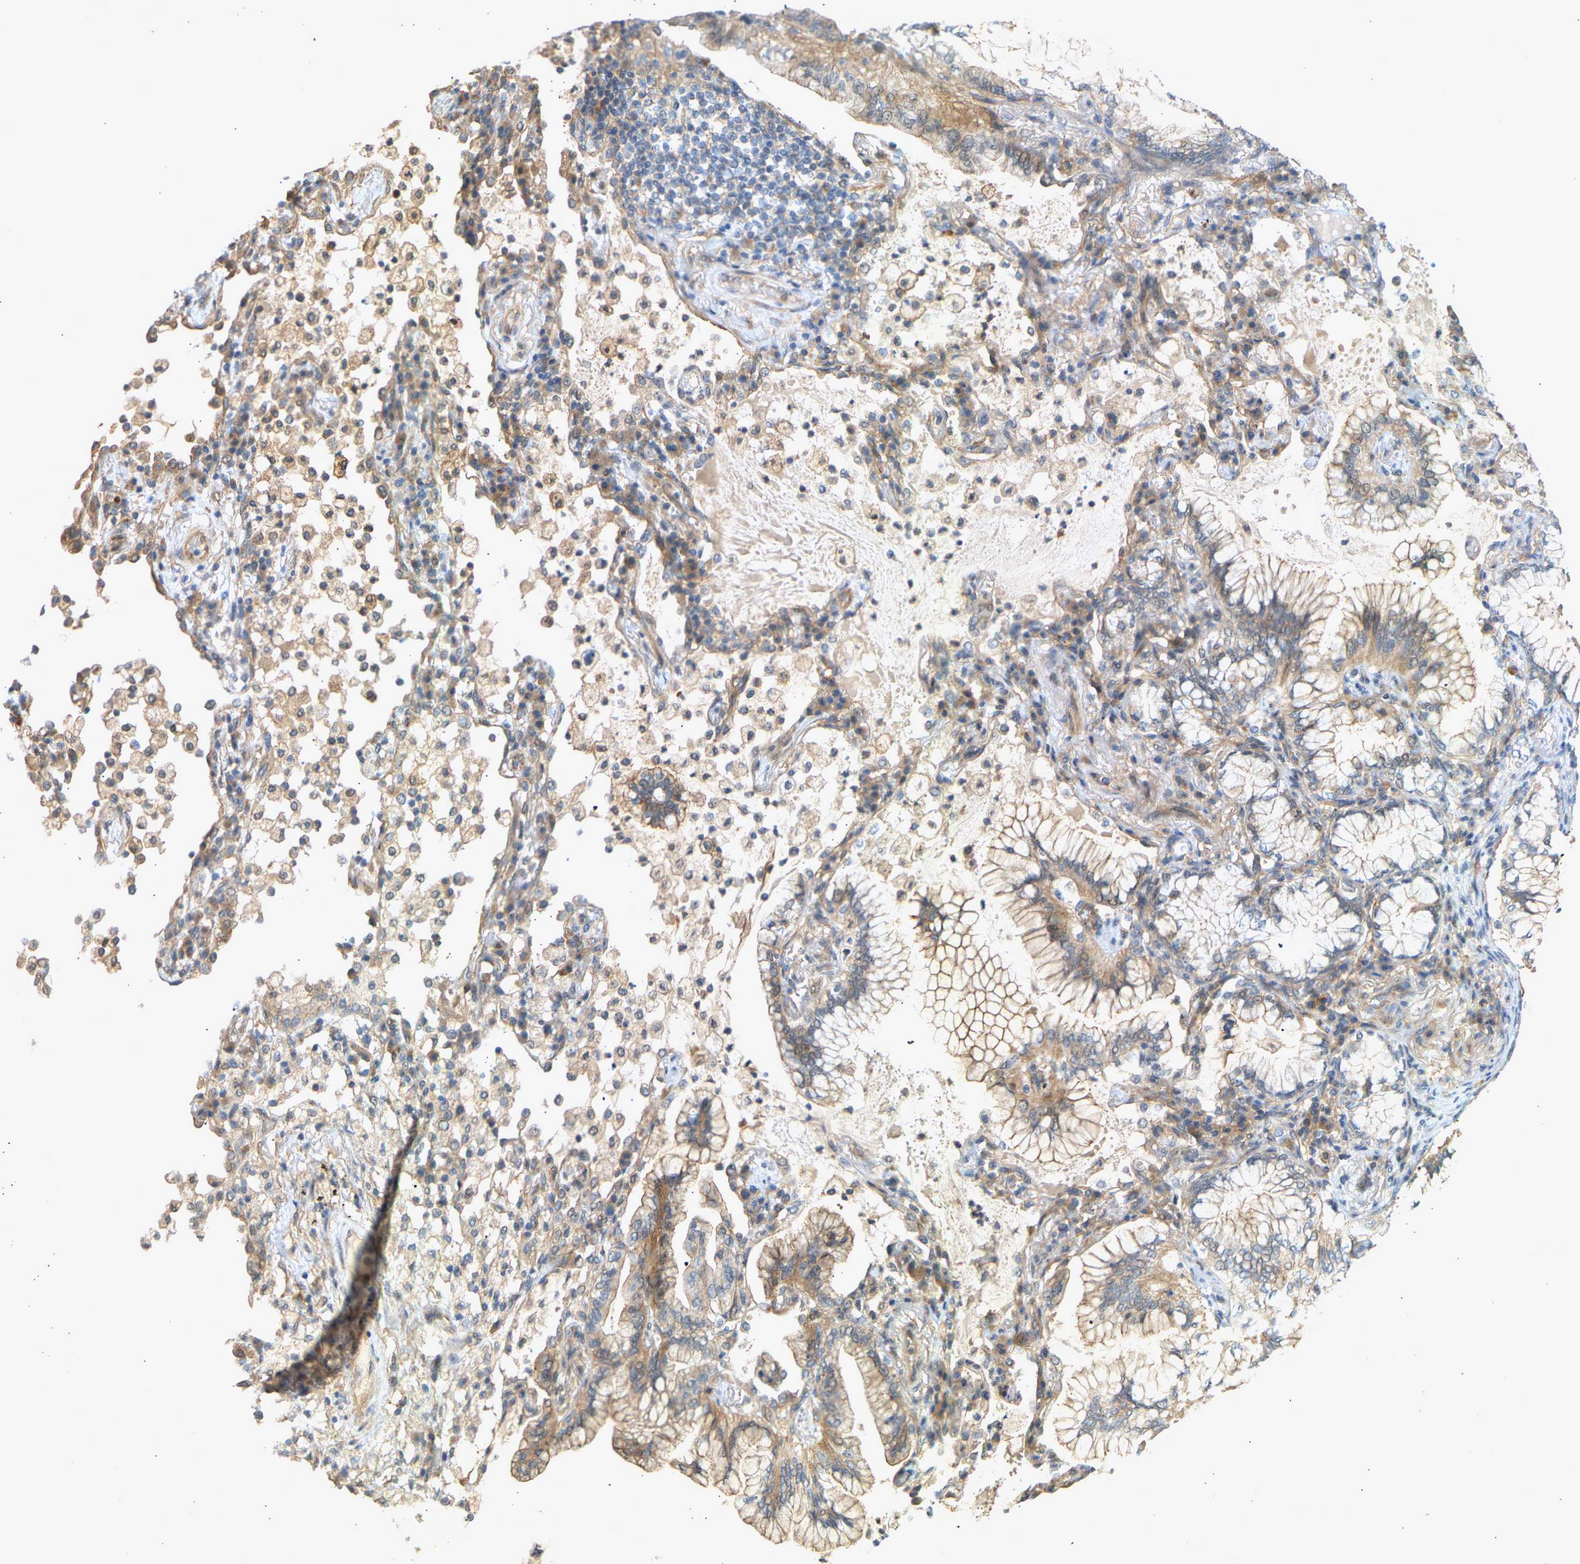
{"staining": {"intensity": "moderate", "quantity": "25%-75%", "location": "cytoplasmic/membranous"}, "tissue": "lung cancer", "cell_type": "Tumor cells", "image_type": "cancer", "snomed": [{"axis": "morphology", "description": "Adenocarcinoma, NOS"}, {"axis": "topography", "description": "Lung"}], "caption": "Tumor cells reveal moderate cytoplasmic/membranous positivity in approximately 25%-75% of cells in adenocarcinoma (lung). (DAB = brown stain, brightfield microscopy at high magnification).", "gene": "RGL1", "patient": {"sex": "female", "age": 70}}